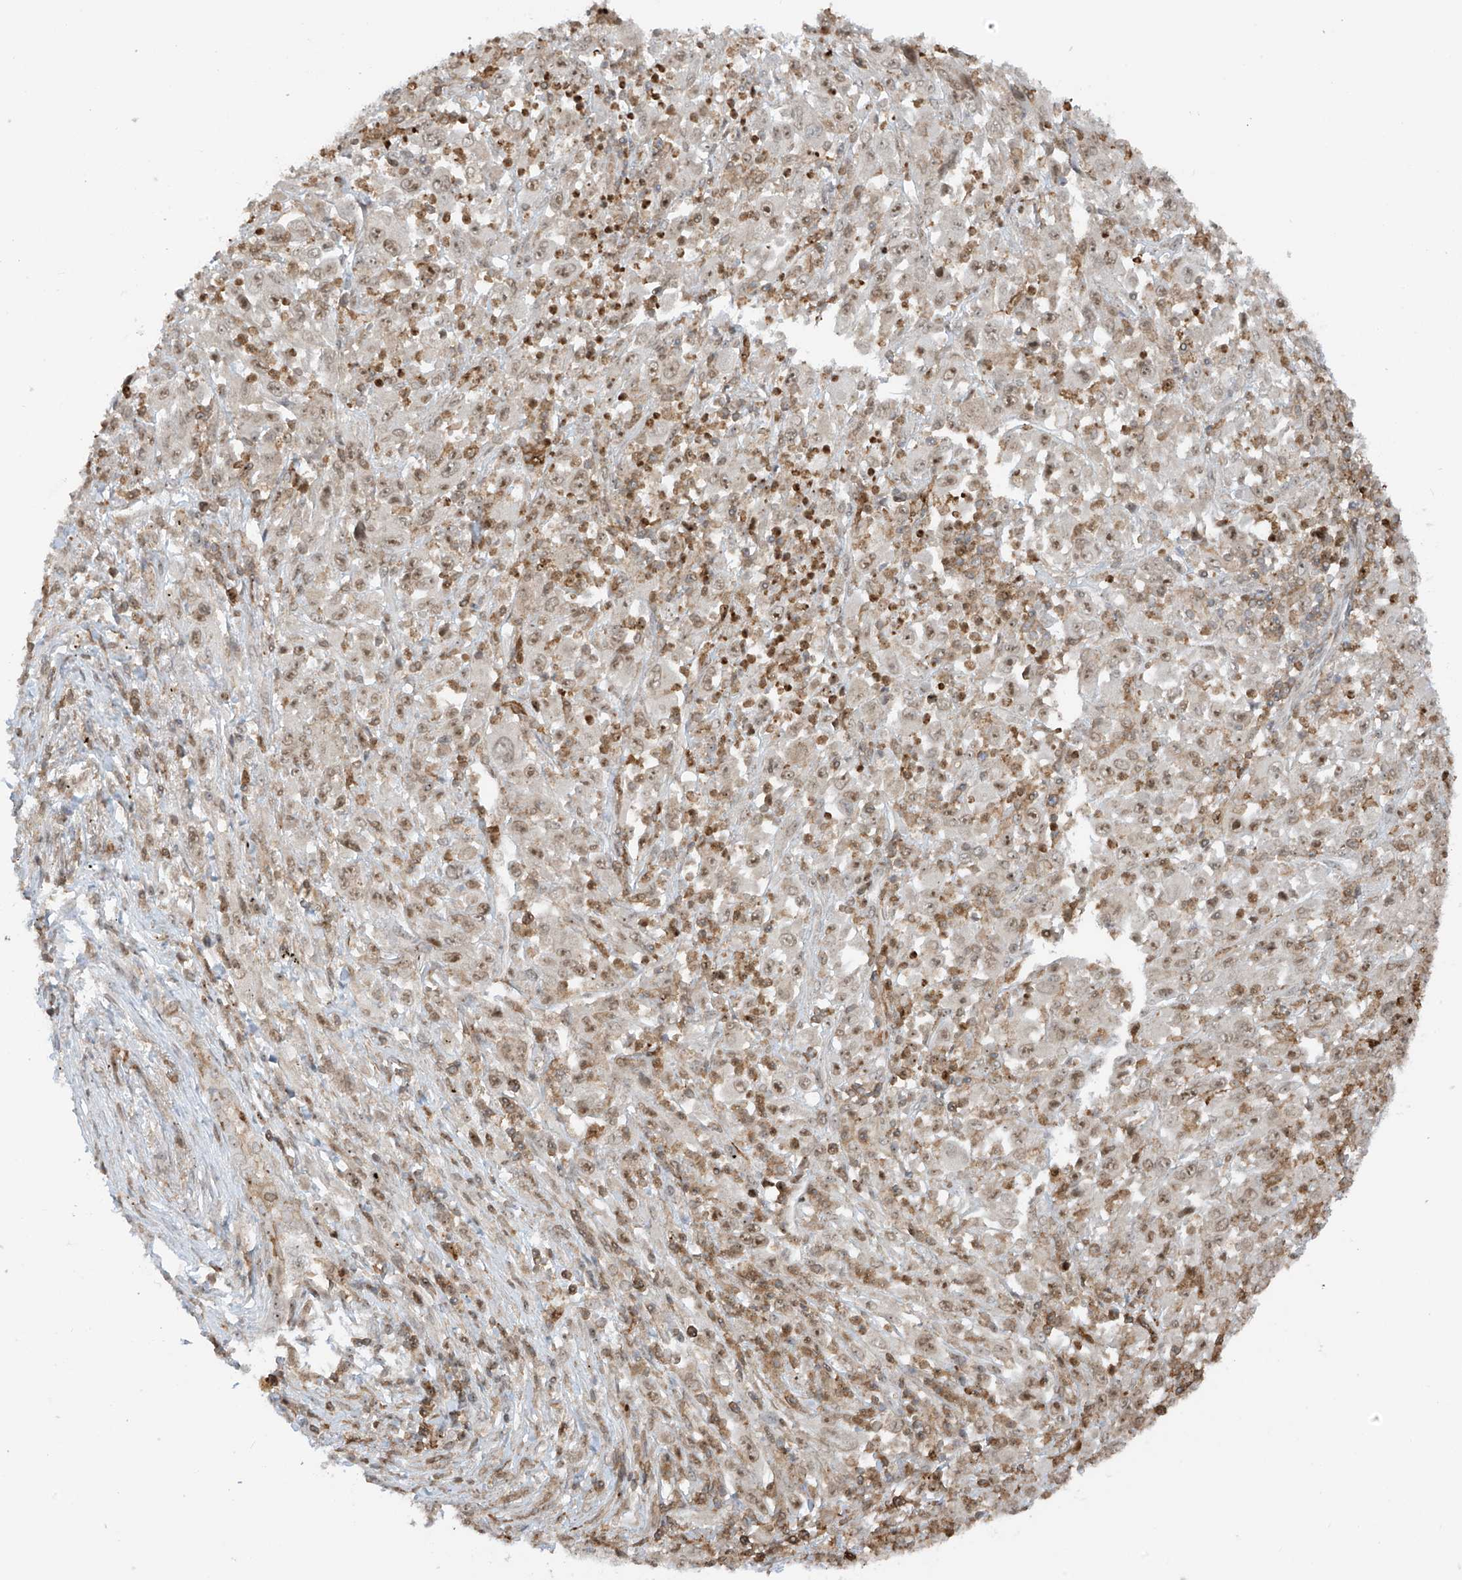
{"staining": {"intensity": "moderate", "quantity": "<25%", "location": "nuclear"}, "tissue": "melanoma", "cell_type": "Tumor cells", "image_type": "cancer", "snomed": [{"axis": "morphology", "description": "Malignant melanoma, Metastatic site"}, {"axis": "topography", "description": "Skin"}], "caption": "Immunohistochemical staining of melanoma reveals moderate nuclear protein positivity in about <25% of tumor cells.", "gene": "REPIN1", "patient": {"sex": "female", "age": 56}}